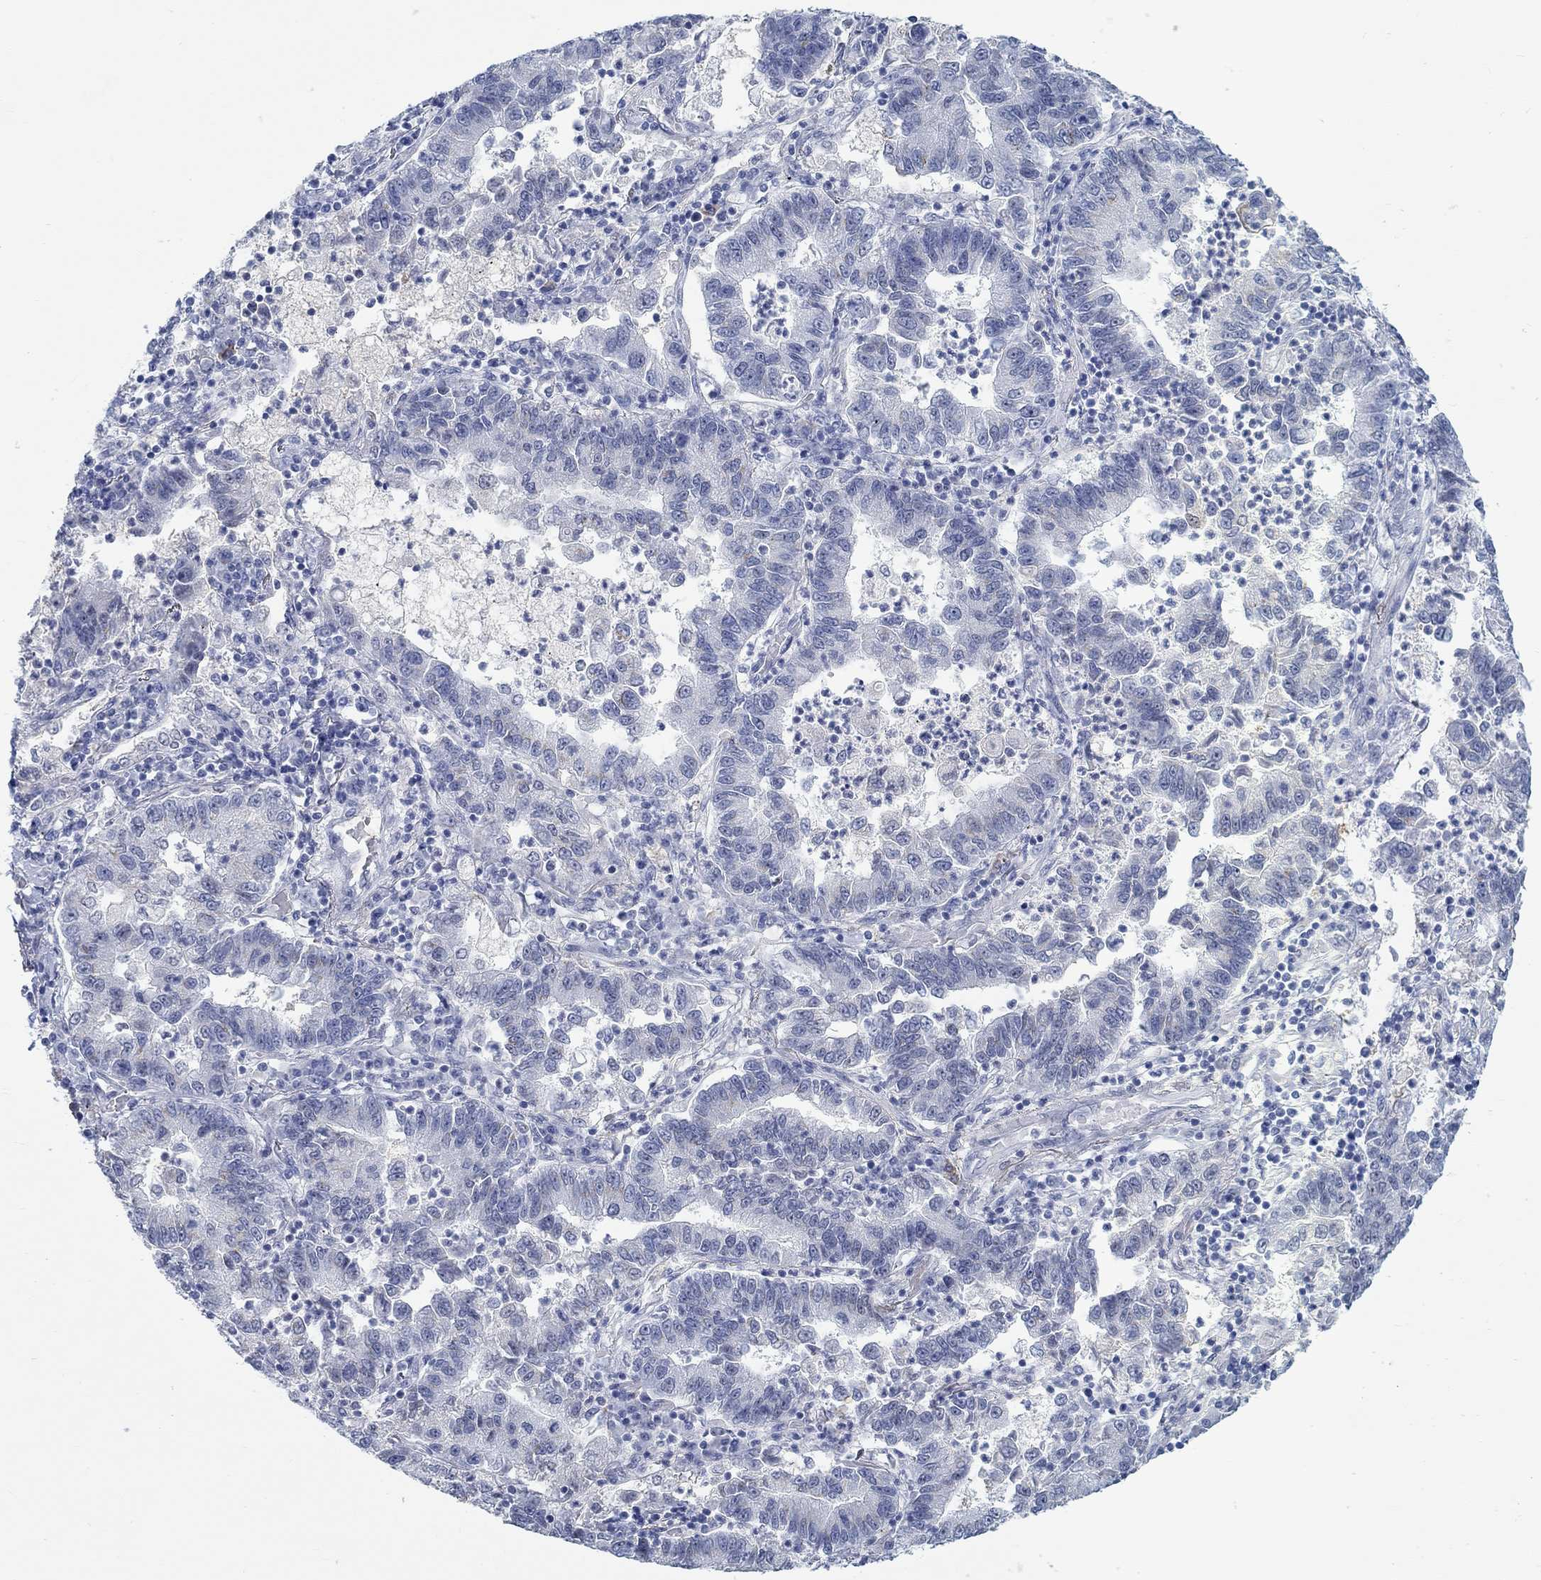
{"staining": {"intensity": "negative", "quantity": "none", "location": "none"}, "tissue": "lung cancer", "cell_type": "Tumor cells", "image_type": "cancer", "snomed": [{"axis": "morphology", "description": "Adenocarcinoma, NOS"}, {"axis": "topography", "description": "Lung"}], "caption": "IHC of adenocarcinoma (lung) reveals no positivity in tumor cells.", "gene": "TEKT4", "patient": {"sex": "female", "age": 57}}